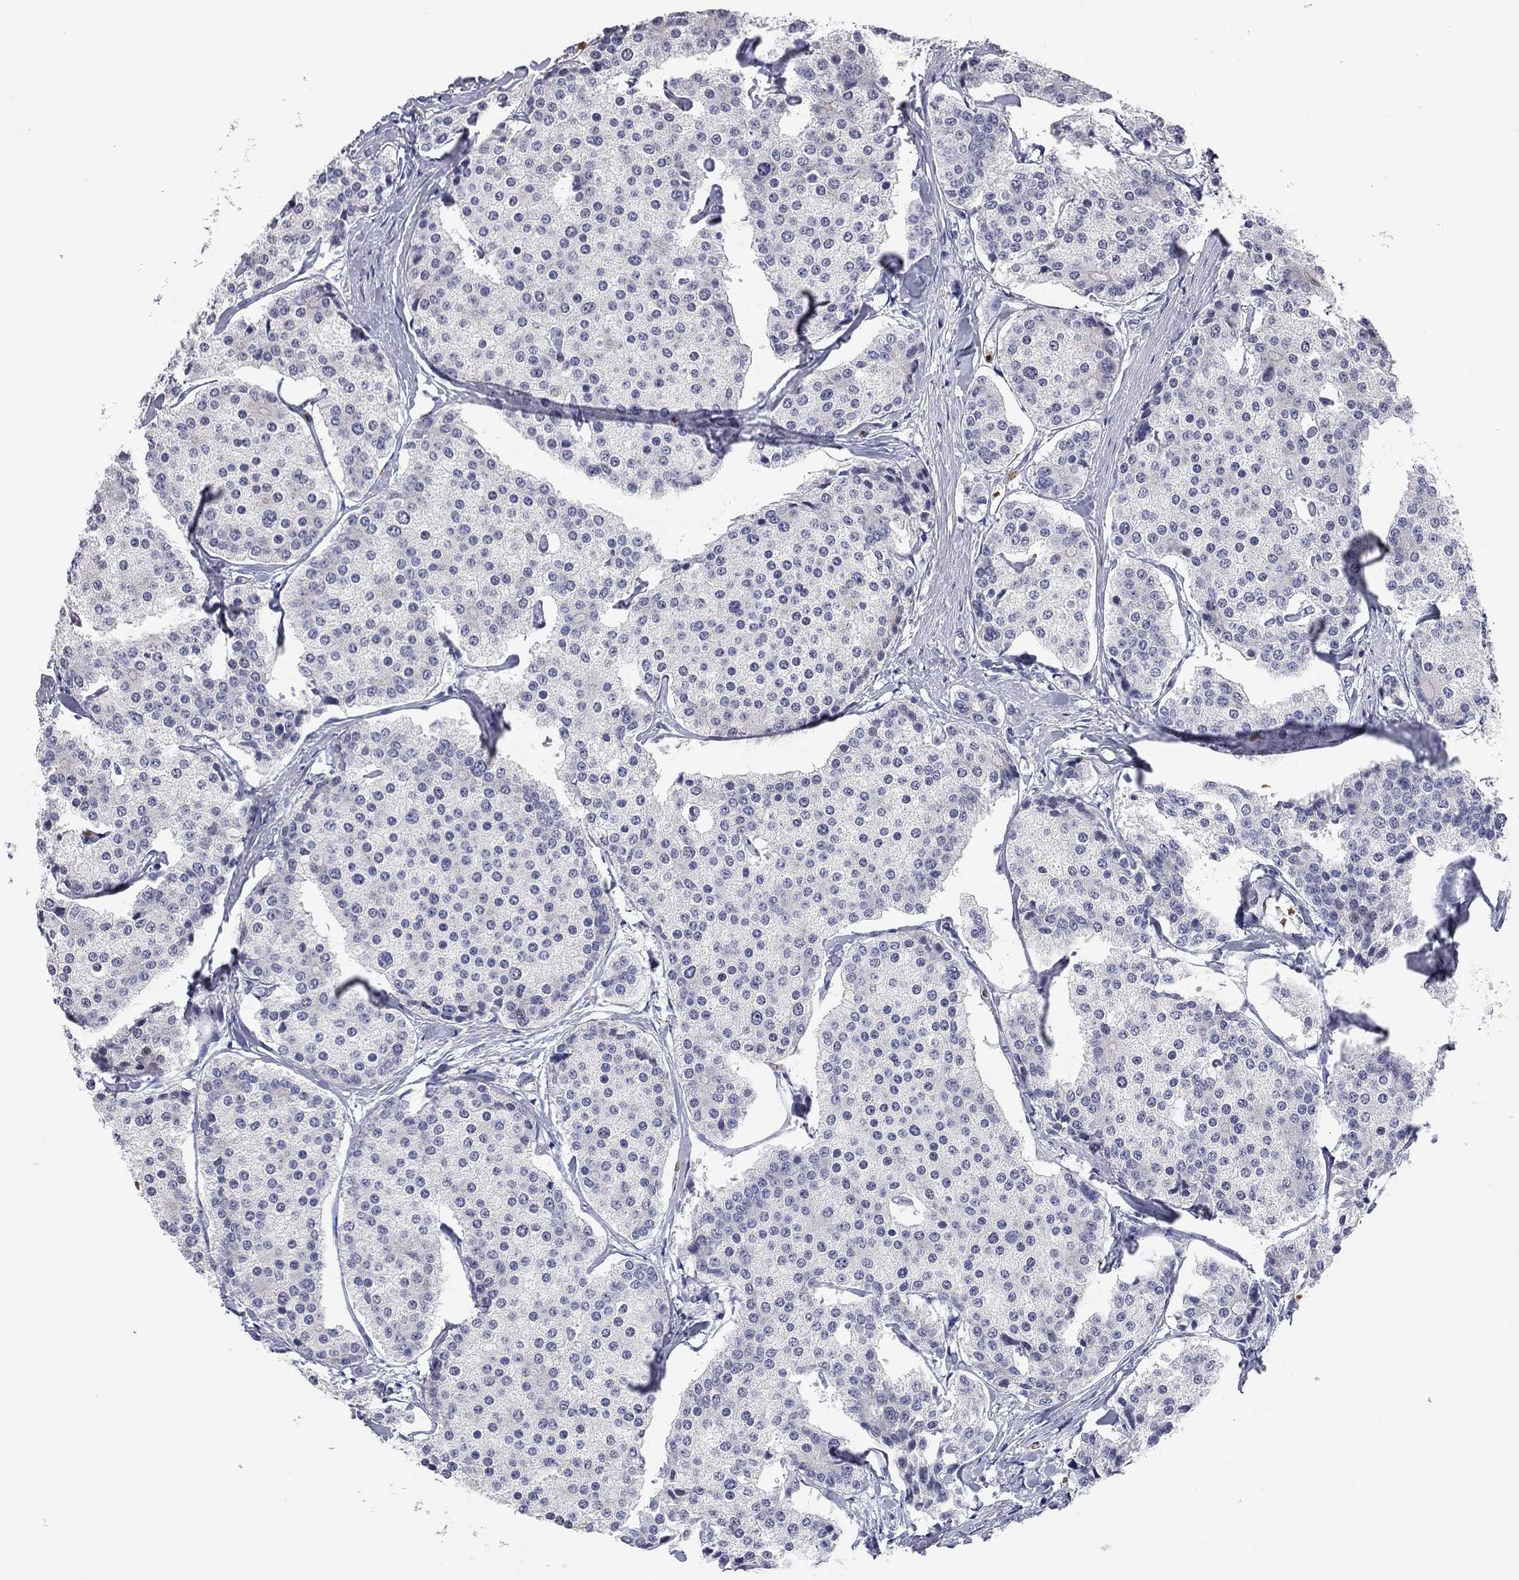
{"staining": {"intensity": "negative", "quantity": "none", "location": "none"}, "tissue": "carcinoid", "cell_type": "Tumor cells", "image_type": "cancer", "snomed": [{"axis": "morphology", "description": "Carcinoid, malignant, NOS"}, {"axis": "topography", "description": "Small intestine"}], "caption": "Tumor cells are negative for brown protein staining in malignant carcinoid.", "gene": "TMEM221", "patient": {"sex": "female", "age": 65}}